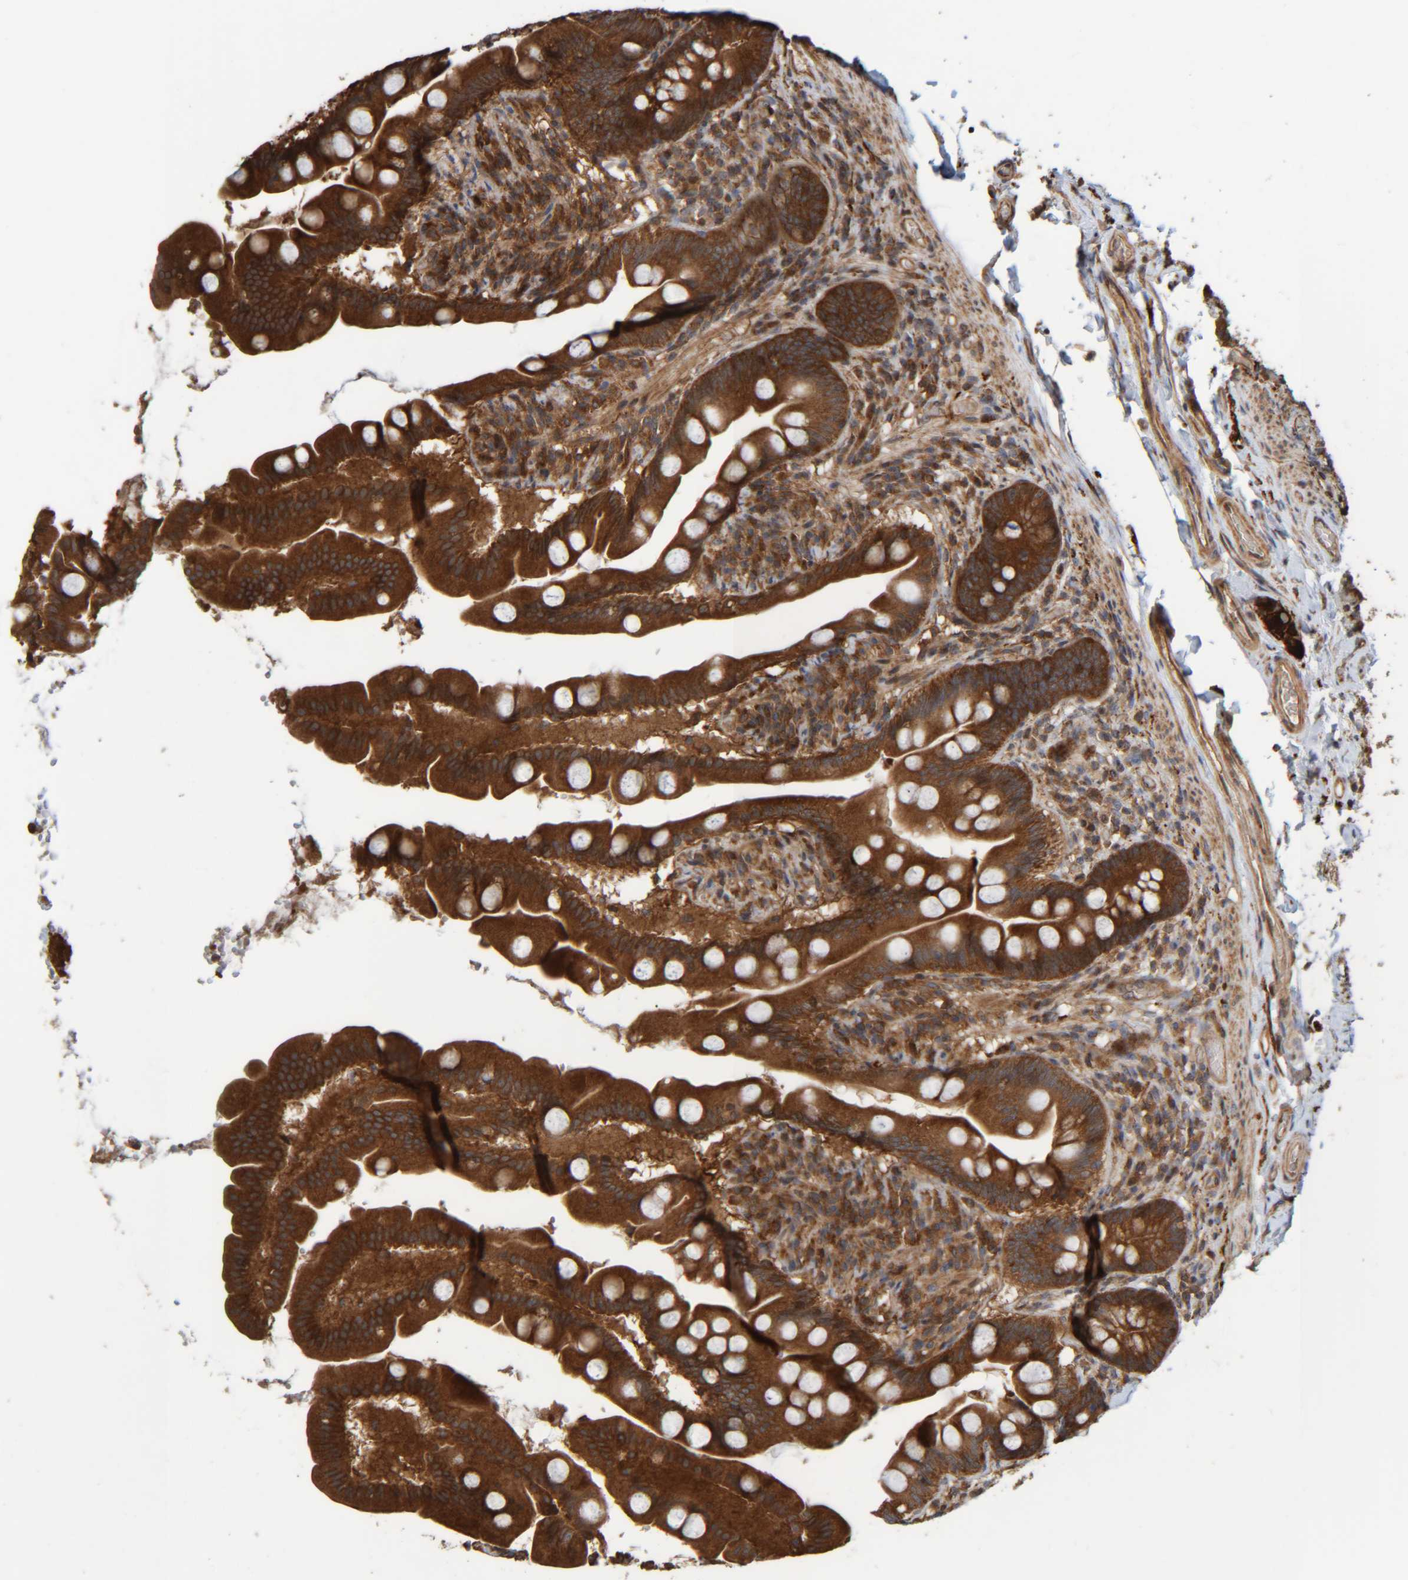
{"staining": {"intensity": "strong", "quantity": ">75%", "location": "cytoplasmic/membranous"}, "tissue": "small intestine", "cell_type": "Glandular cells", "image_type": "normal", "snomed": [{"axis": "morphology", "description": "Normal tissue, NOS"}, {"axis": "topography", "description": "Small intestine"}], "caption": "Protein expression by immunohistochemistry shows strong cytoplasmic/membranous staining in about >75% of glandular cells in unremarkable small intestine.", "gene": "CCDC57", "patient": {"sex": "female", "age": 56}}